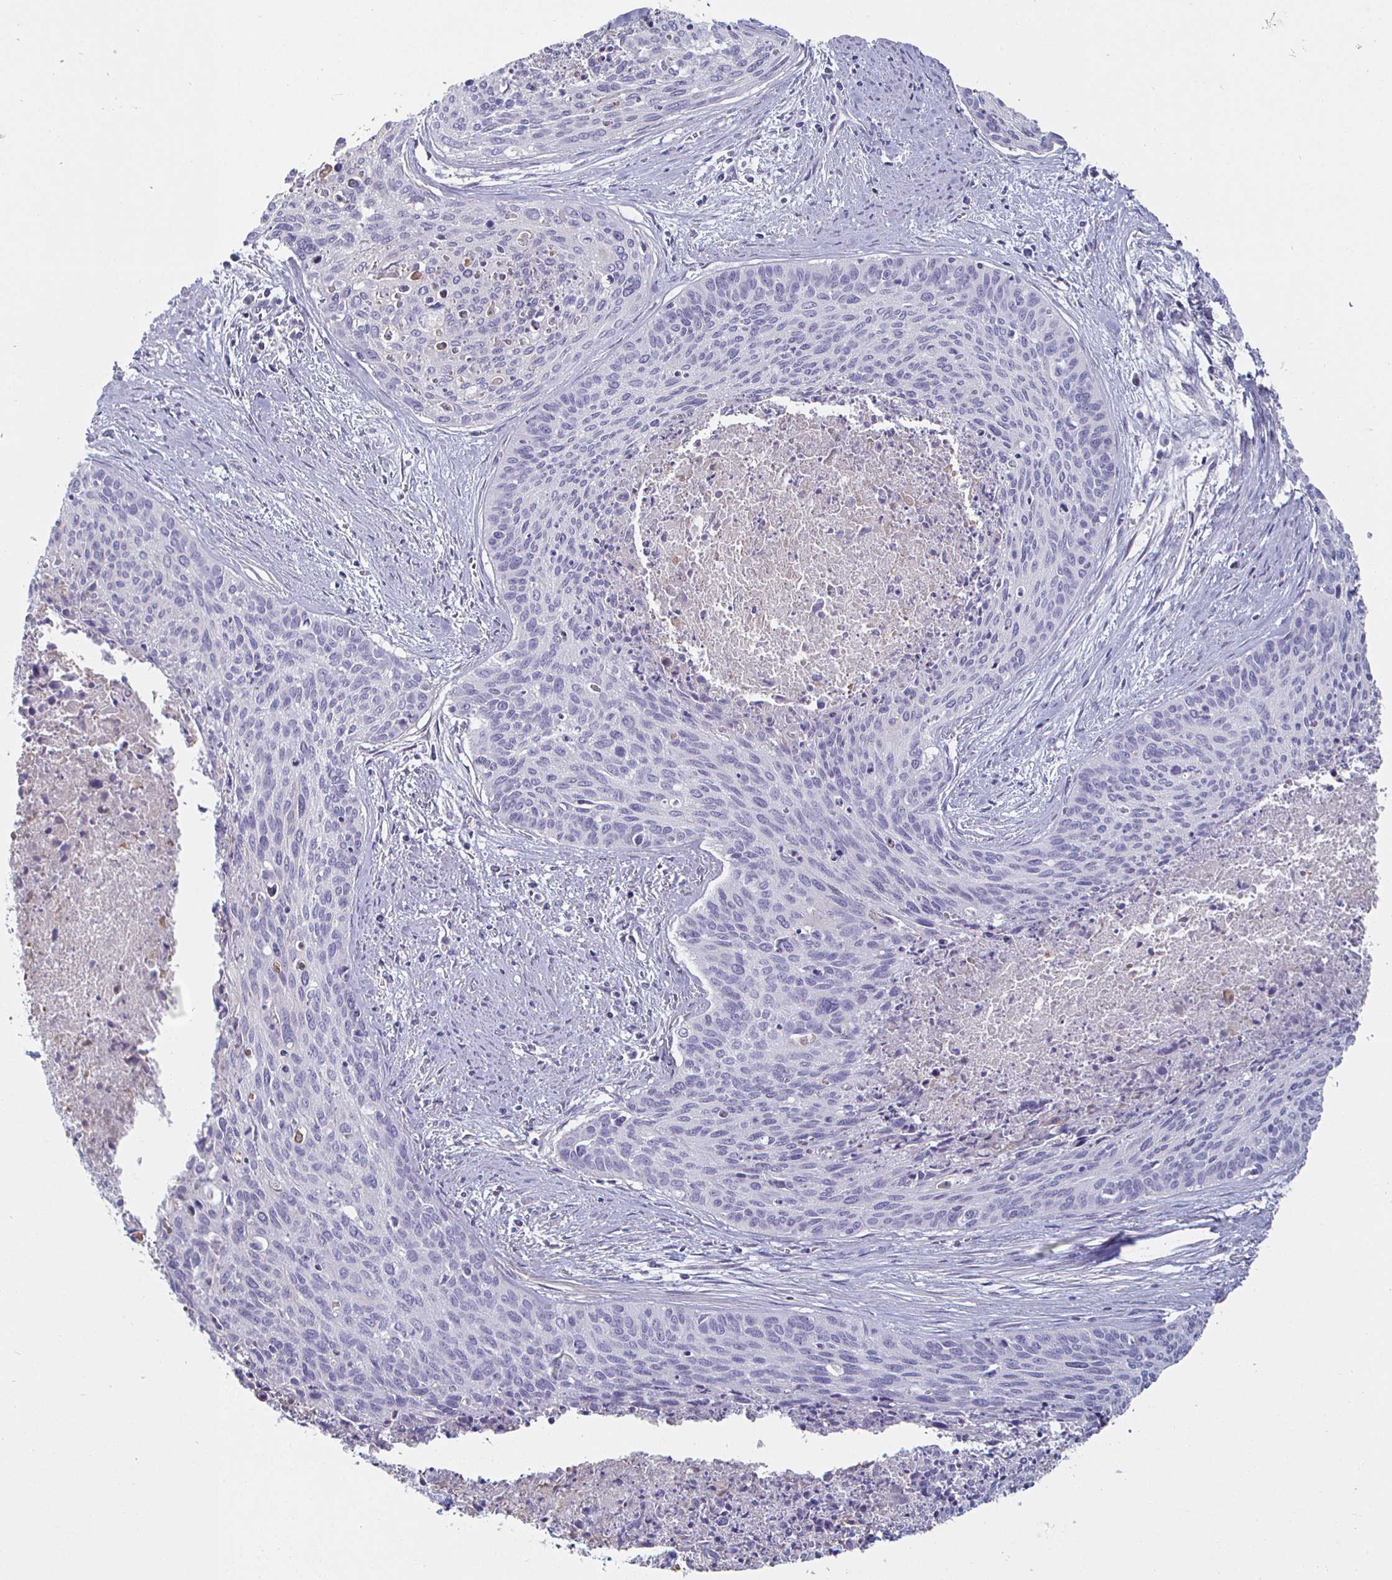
{"staining": {"intensity": "negative", "quantity": "none", "location": "none"}, "tissue": "cervical cancer", "cell_type": "Tumor cells", "image_type": "cancer", "snomed": [{"axis": "morphology", "description": "Squamous cell carcinoma, NOS"}, {"axis": "topography", "description": "Cervix"}], "caption": "The IHC histopathology image has no significant expression in tumor cells of squamous cell carcinoma (cervical) tissue.", "gene": "ENPP1", "patient": {"sex": "female", "age": 55}}